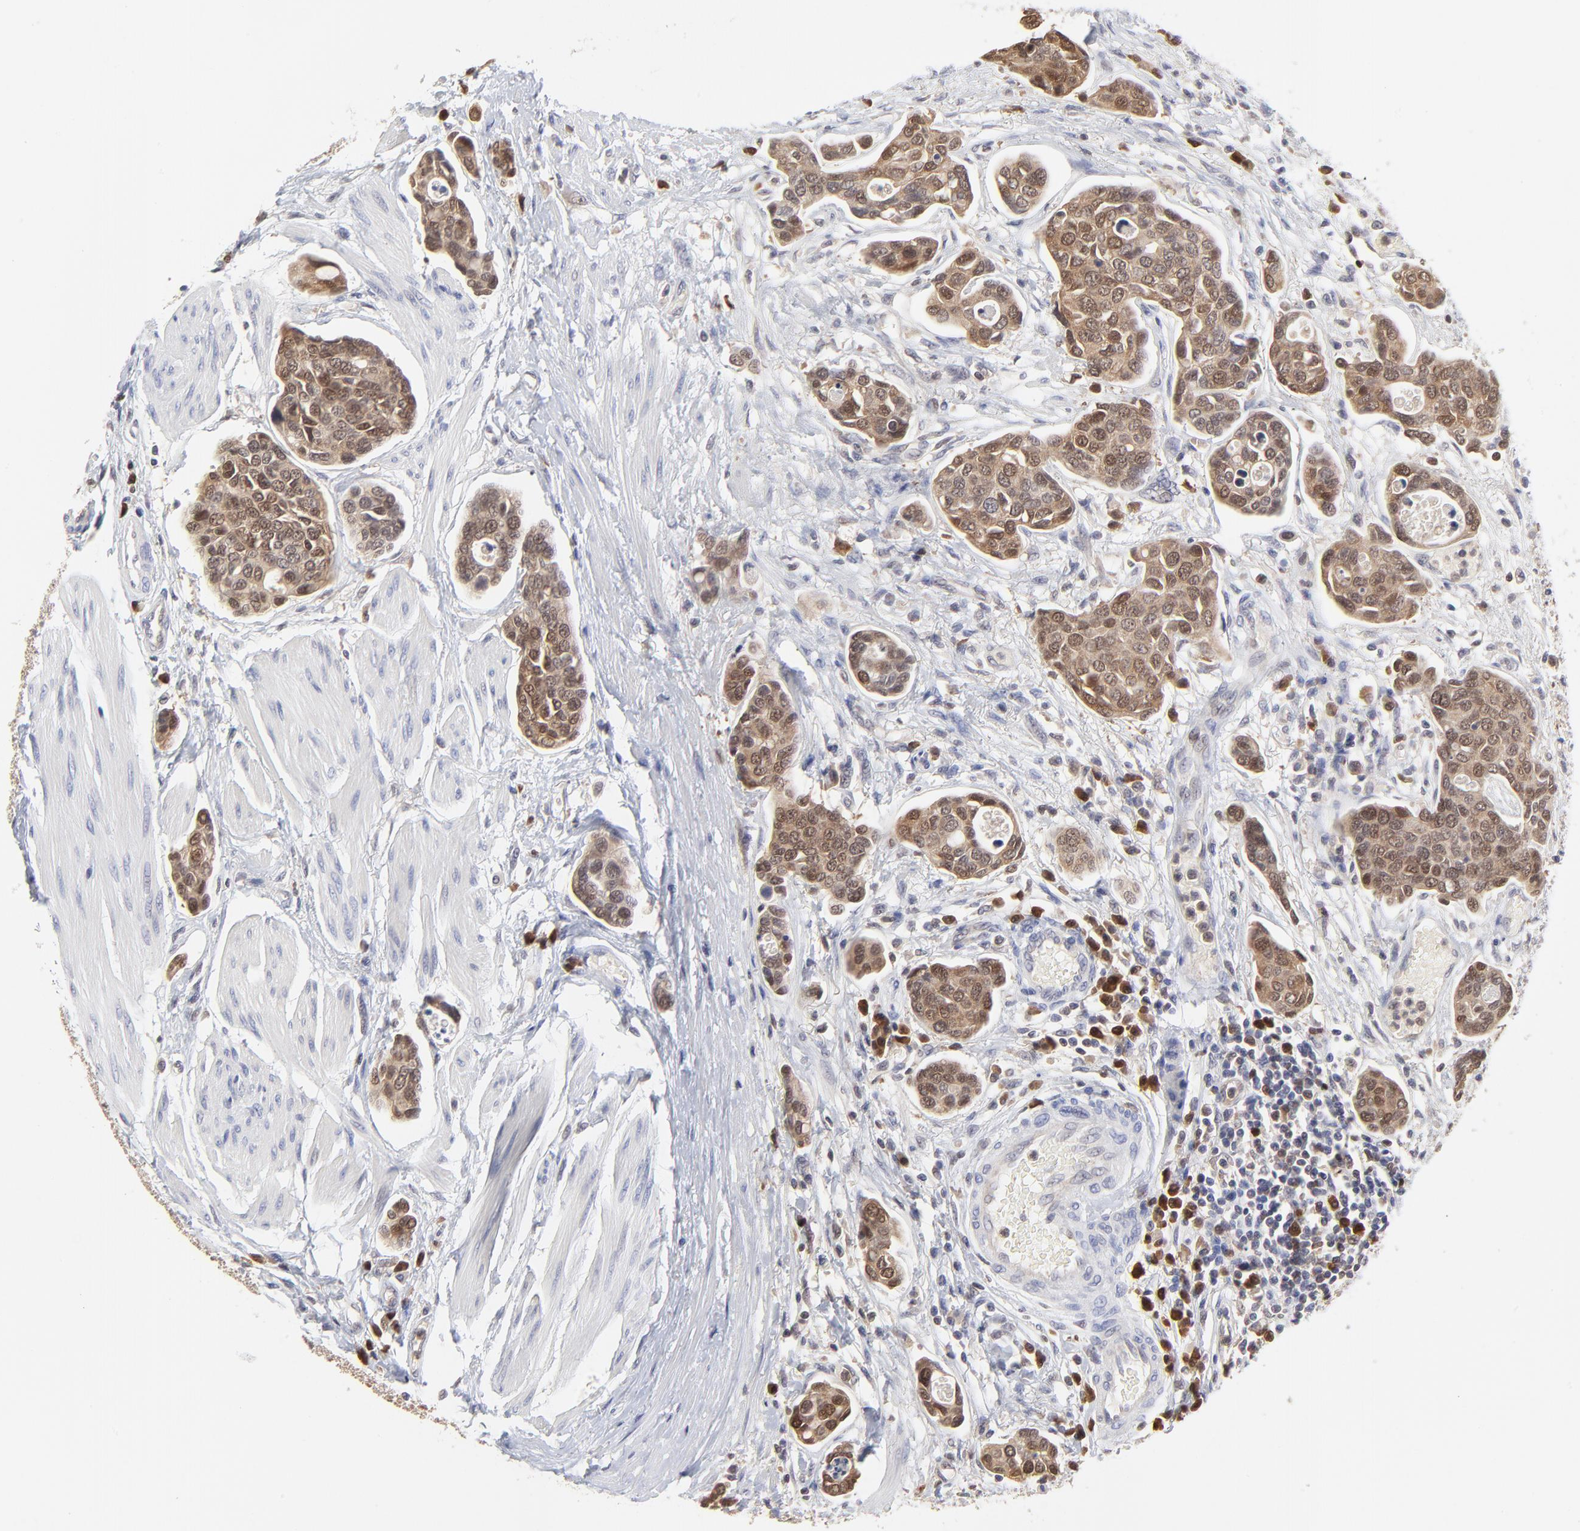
{"staining": {"intensity": "weak", "quantity": "25%-75%", "location": "cytoplasmic/membranous,nuclear"}, "tissue": "urothelial cancer", "cell_type": "Tumor cells", "image_type": "cancer", "snomed": [{"axis": "morphology", "description": "Urothelial carcinoma, High grade"}, {"axis": "topography", "description": "Urinary bladder"}], "caption": "The immunohistochemical stain labels weak cytoplasmic/membranous and nuclear expression in tumor cells of urothelial cancer tissue.", "gene": "CASP3", "patient": {"sex": "male", "age": 78}}